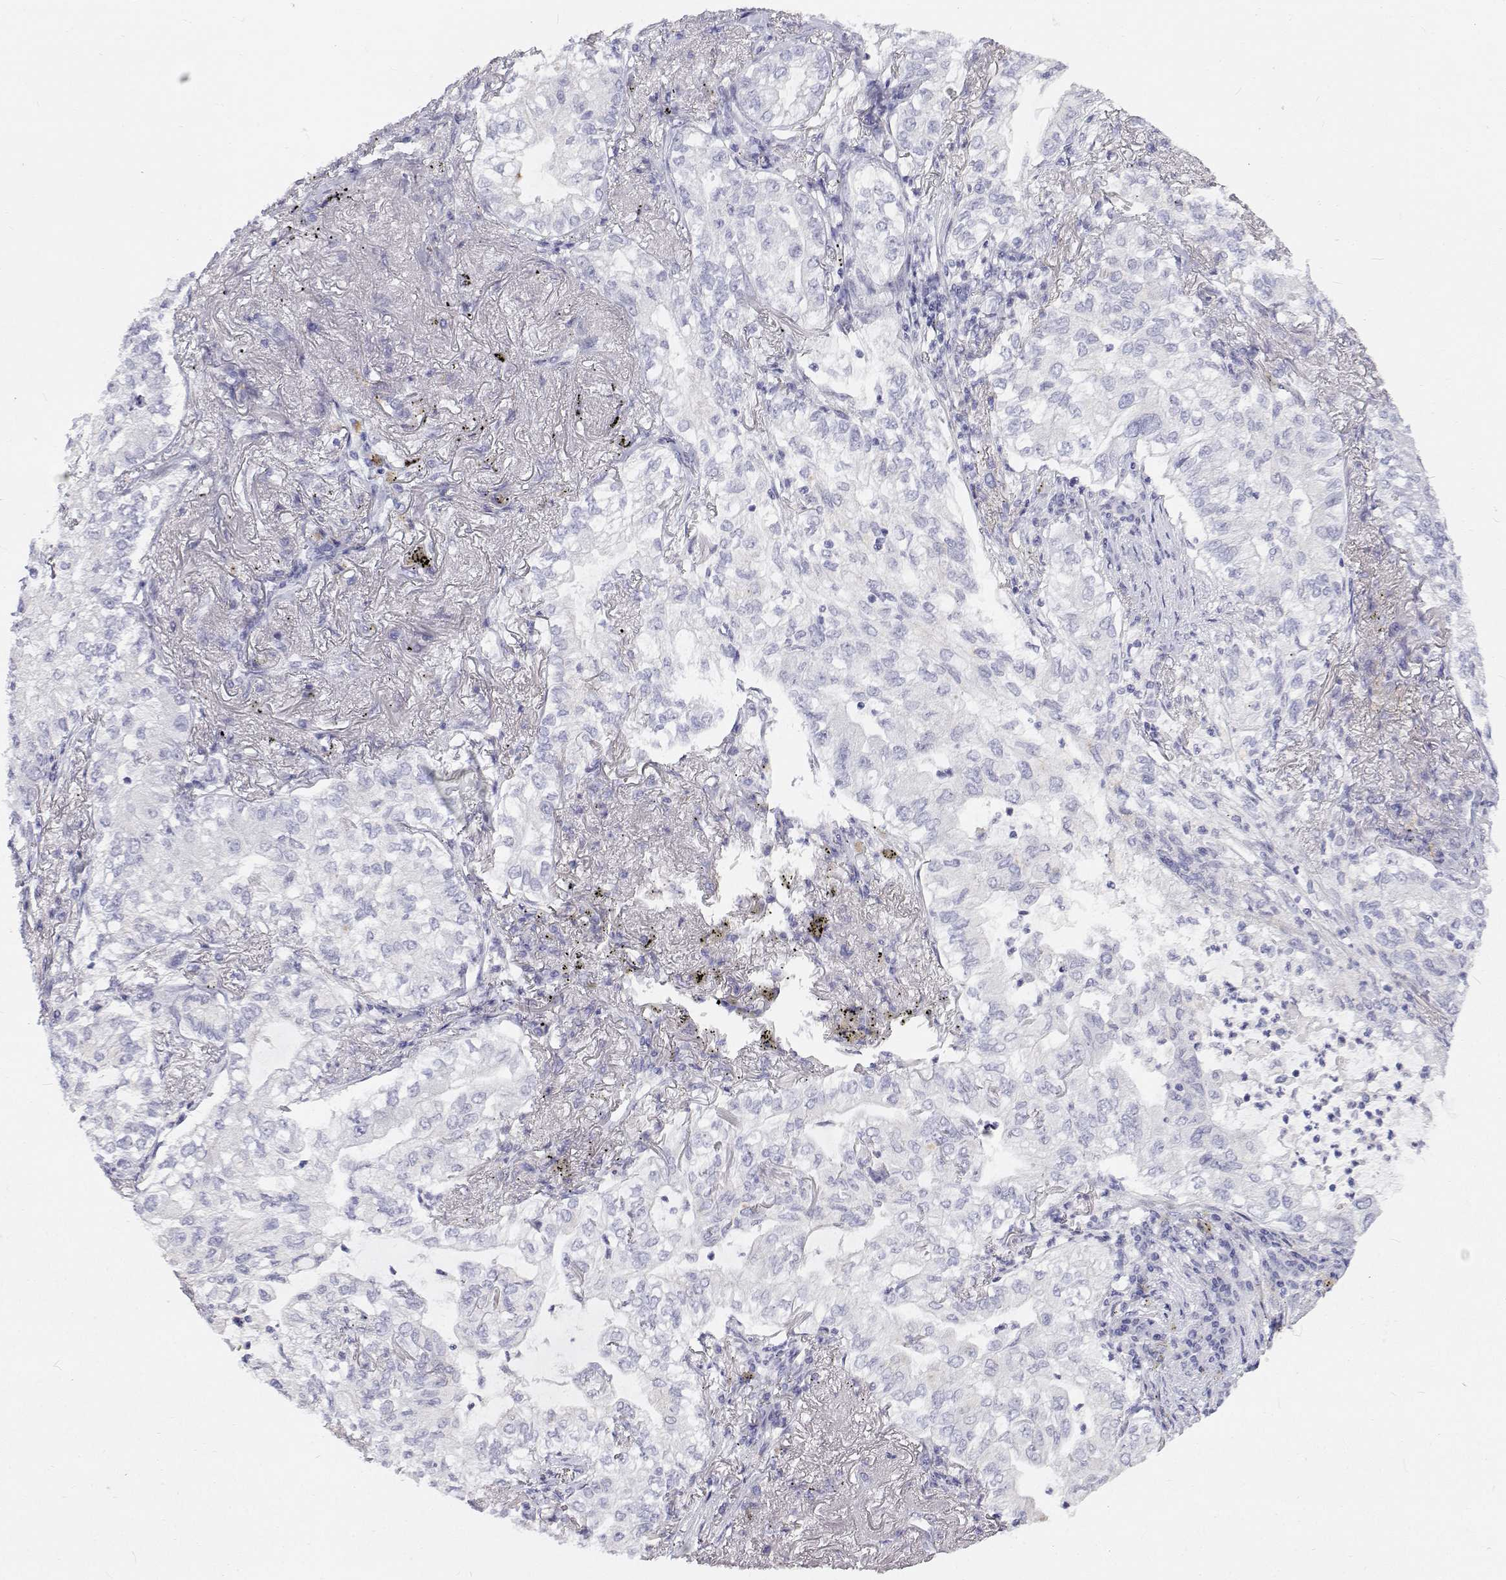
{"staining": {"intensity": "negative", "quantity": "none", "location": "none"}, "tissue": "lung cancer", "cell_type": "Tumor cells", "image_type": "cancer", "snomed": [{"axis": "morphology", "description": "Adenocarcinoma, NOS"}, {"axis": "topography", "description": "Lung"}], "caption": "An immunohistochemistry (IHC) histopathology image of lung cancer is shown. There is no staining in tumor cells of lung cancer.", "gene": "NCR2", "patient": {"sex": "female", "age": 73}}